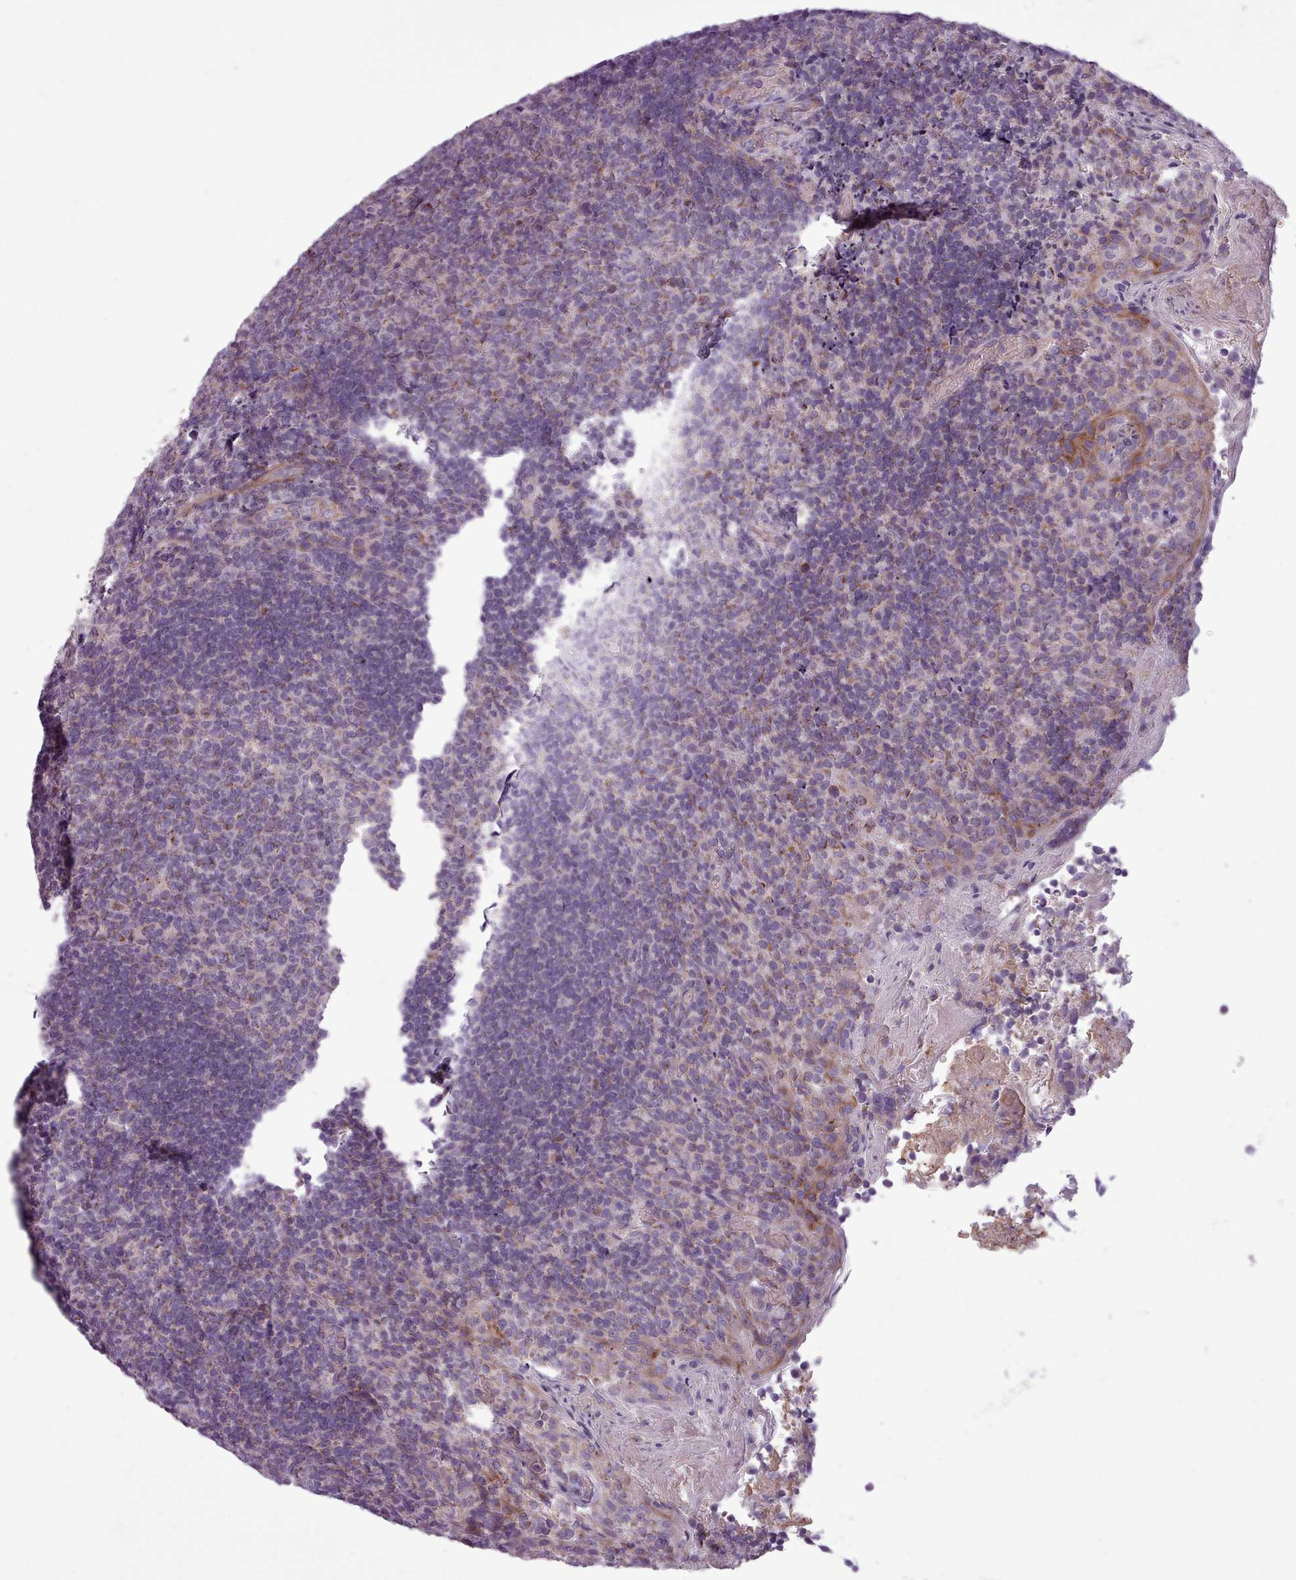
{"staining": {"intensity": "moderate", "quantity": "<25%", "location": "cytoplasmic/membranous"}, "tissue": "tonsil", "cell_type": "Germinal center cells", "image_type": "normal", "snomed": [{"axis": "morphology", "description": "Normal tissue, NOS"}, {"axis": "topography", "description": "Tonsil"}], "caption": "Protein staining reveals moderate cytoplasmic/membranous staining in approximately <25% of germinal center cells in normal tonsil.", "gene": "AVL9", "patient": {"sex": "female", "age": 10}}